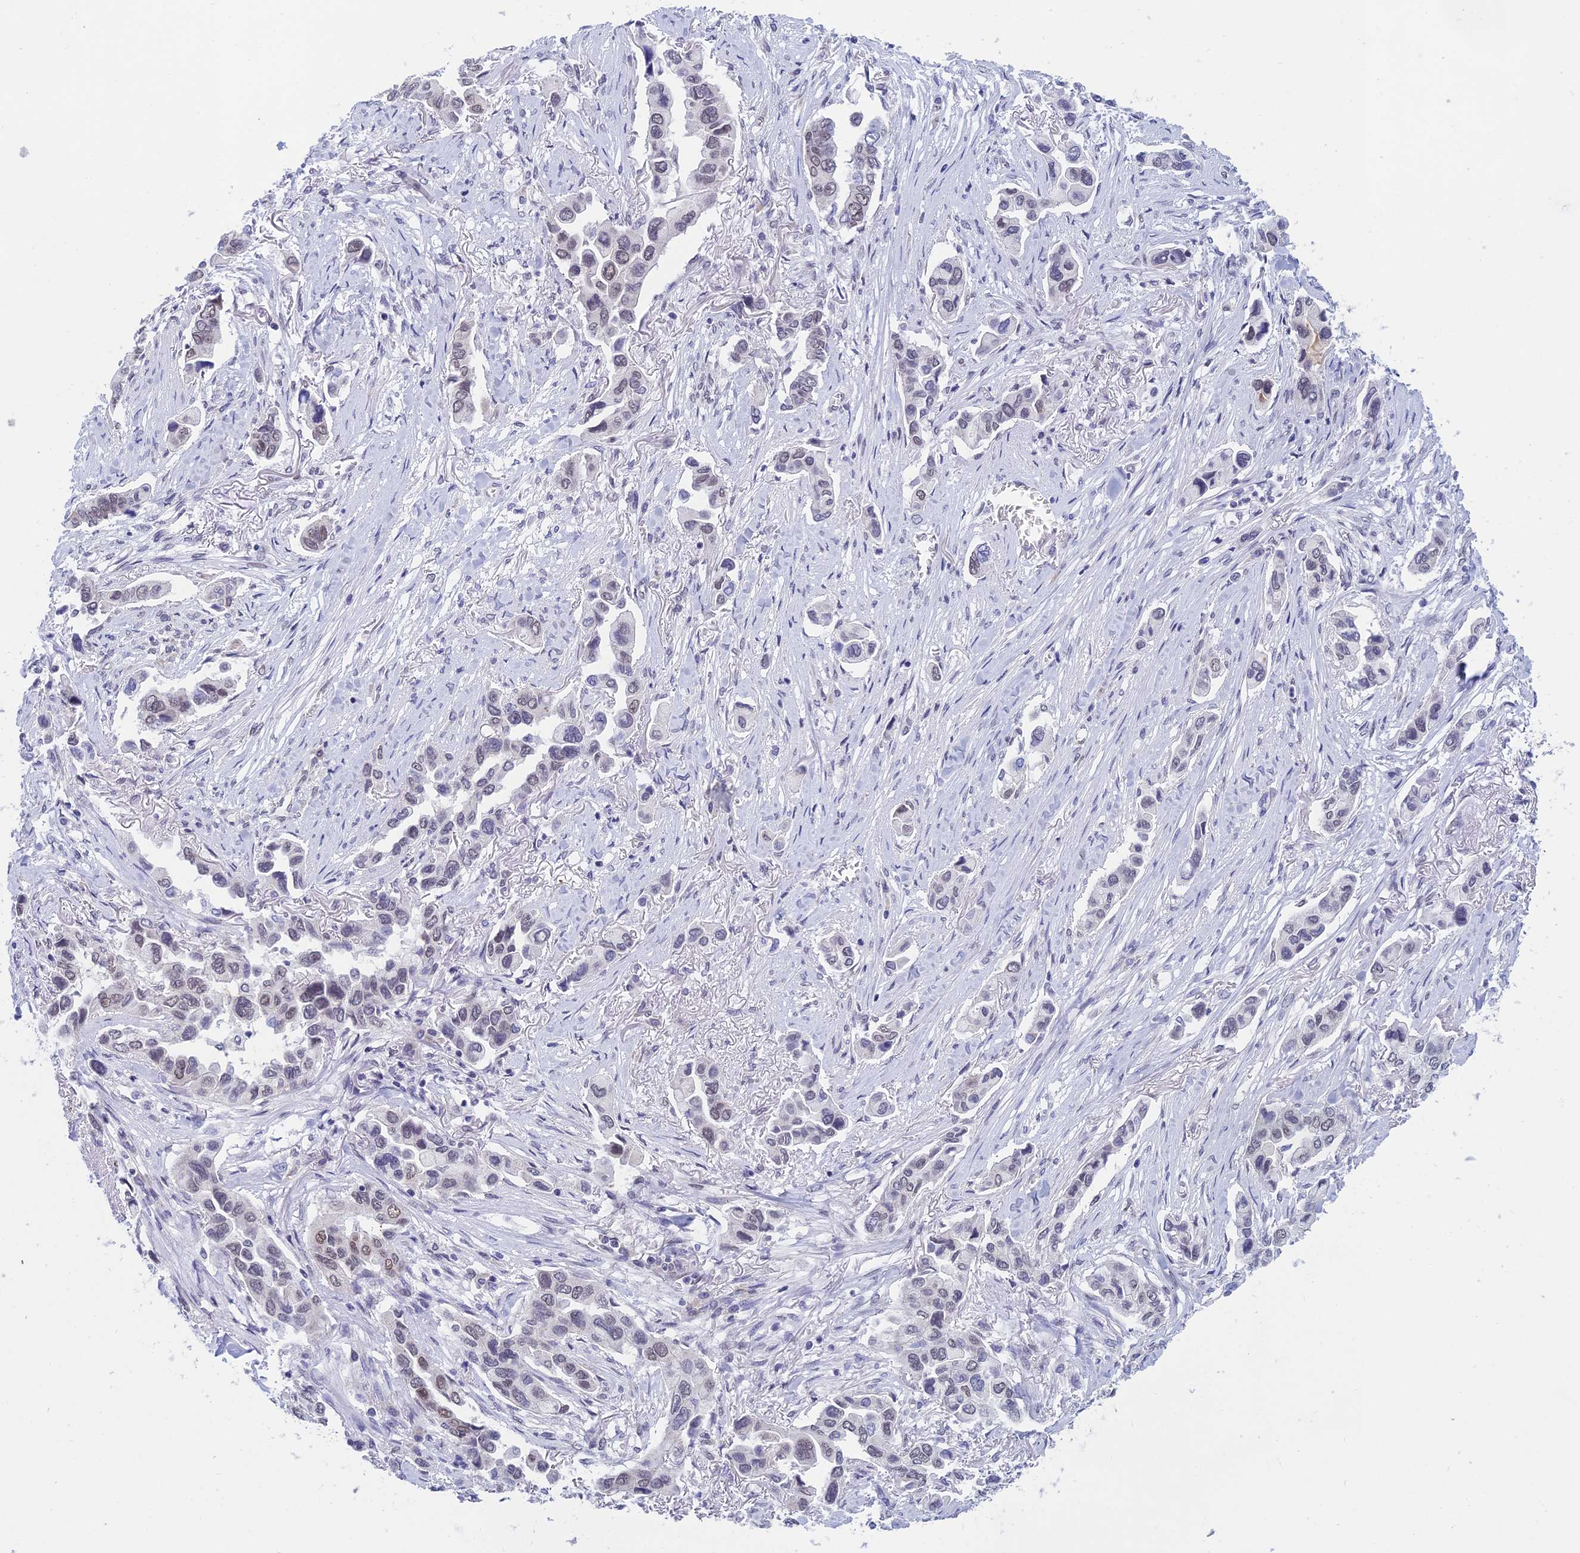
{"staining": {"intensity": "weak", "quantity": "<25%", "location": "nuclear"}, "tissue": "lung cancer", "cell_type": "Tumor cells", "image_type": "cancer", "snomed": [{"axis": "morphology", "description": "Adenocarcinoma, NOS"}, {"axis": "topography", "description": "Lung"}], "caption": "High power microscopy histopathology image of an immunohistochemistry image of lung cancer, revealing no significant positivity in tumor cells.", "gene": "NABP2", "patient": {"sex": "female", "age": 76}}